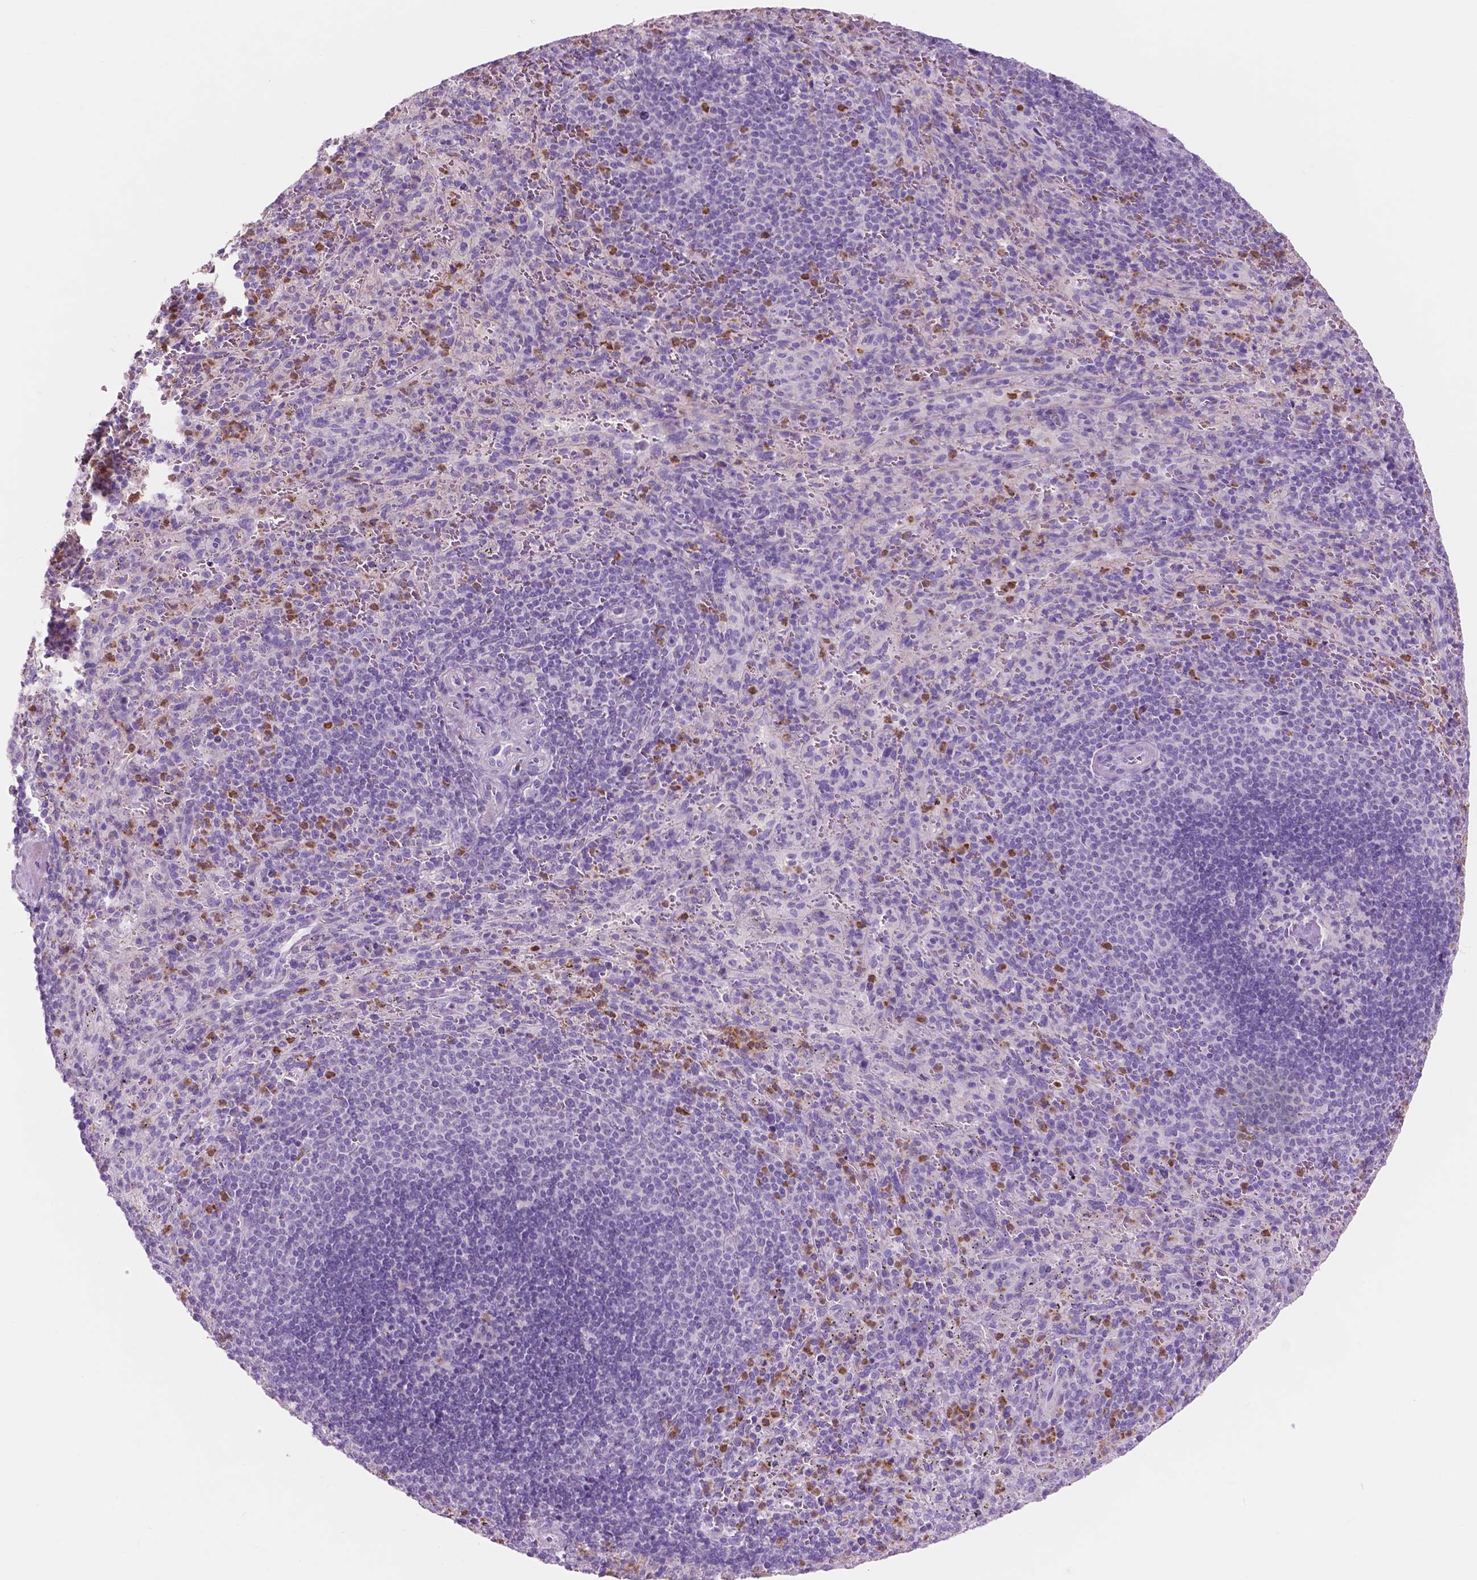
{"staining": {"intensity": "strong", "quantity": "<25%", "location": "cytoplasmic/membranous"}, "tissue": "spleen", "cell_type": "Cells in red pulp", "image_type": "normal", "snomed": [{"axis": "morphology", "description": "Normal tissue, NOS"}, {"axis": "topography", "description": "Spleen"}], "caption": "A brown stain highlights strong cytoplasmic/membranous expression of a protein in cells in red pulp of benign spleen.", "gene": "CUZD1", "patient": {"sex": "male", "age": 57}}